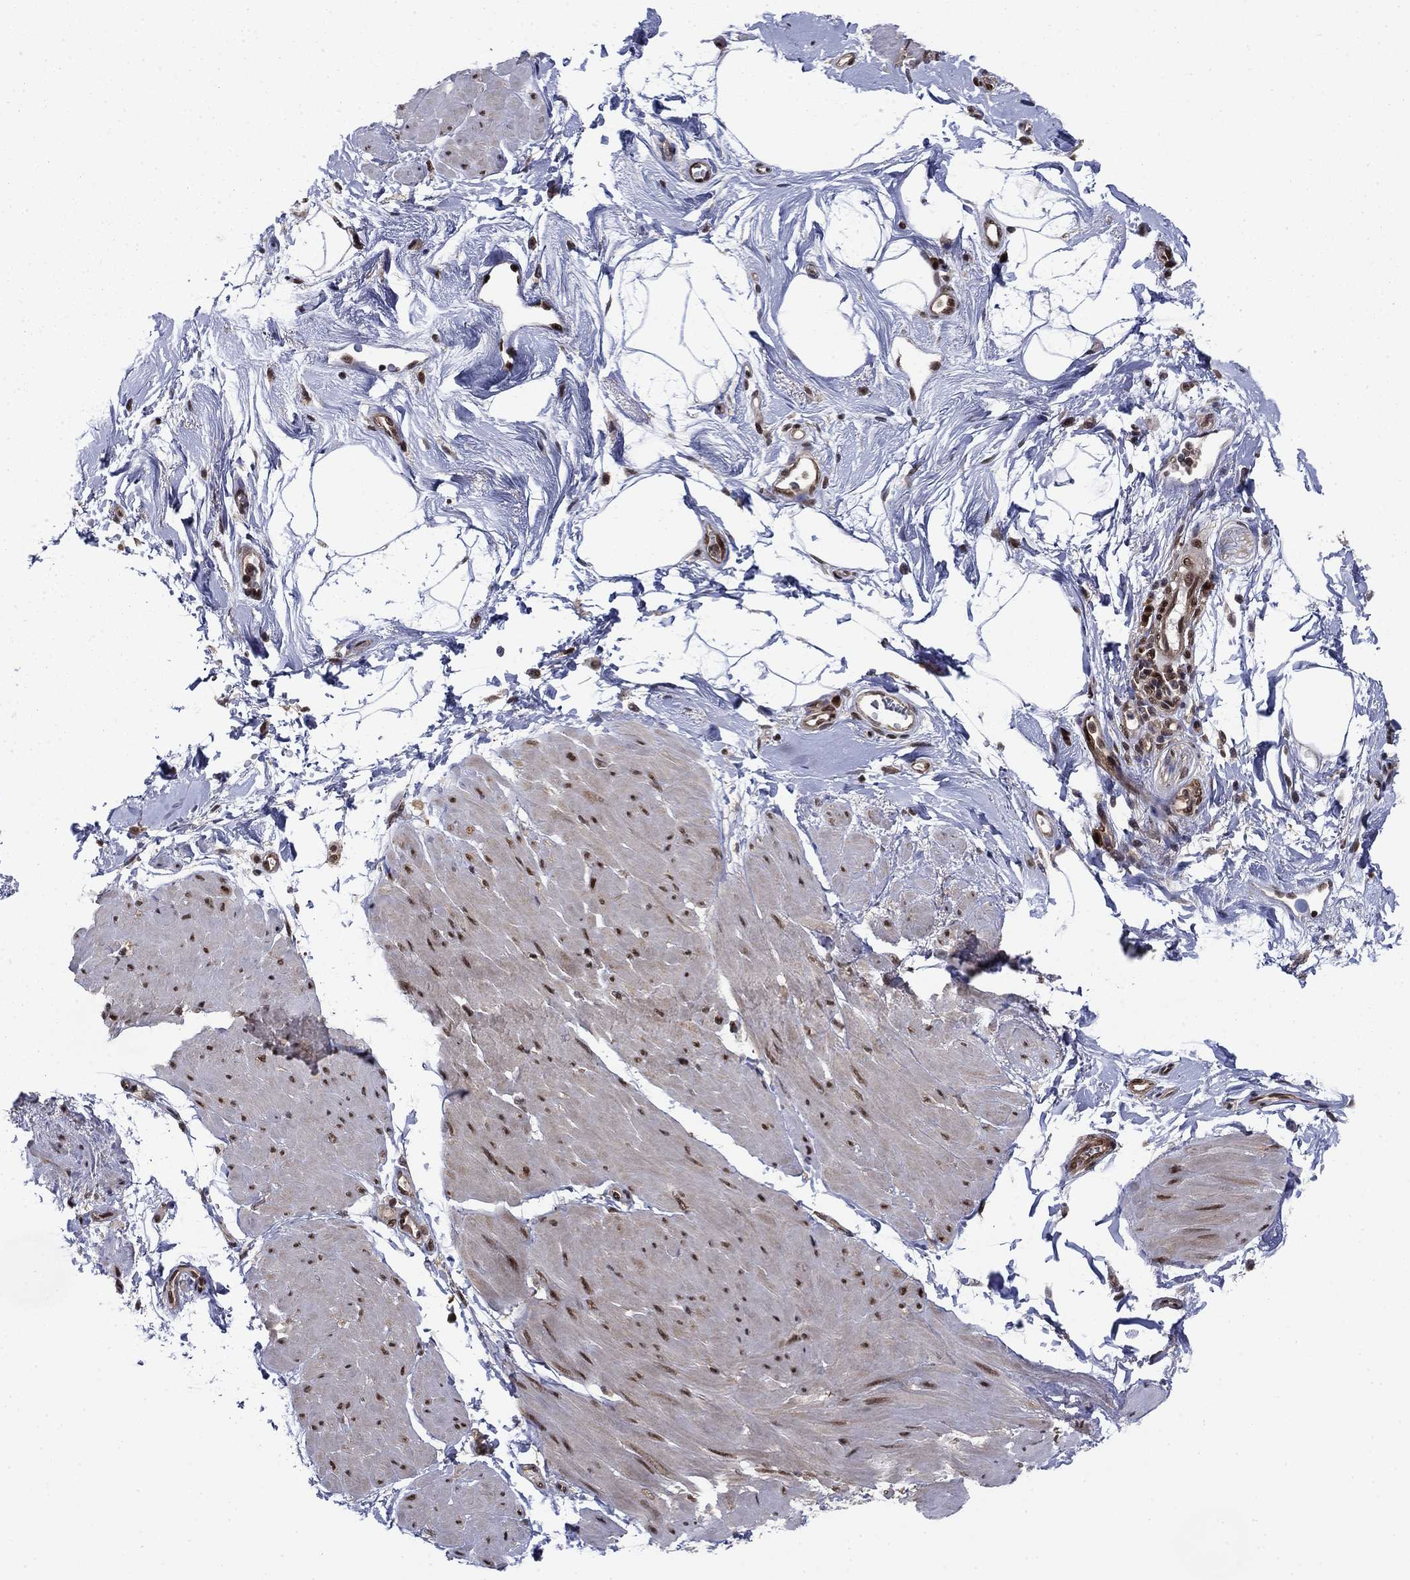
{"staining": {"intensity": "strong", "quantity": ">75%", "location": "nuclear"}, "tissue": "smooth muscle", "cell_type": "Smooth muscle cells", "image_type": "normal", "snomed": [{"axis": "morphology", "description": "Normal tissue, NOS"}, {"axis": "topography", "description": "Adipose tissue"}, {"axis": "topography", "description": "Smooth muscle"}, {"axis": "topography", "description": "Peripheral nerve tissue"}], "caption": "This image reveals immunohistochemistry (IHC) staining of benign human smooth muscle, with high strong nuclear staining in approximately >75% of smooth muscle cells.", "gene": "FKBP4", "patient": {"sex": "male", "age": 83}}